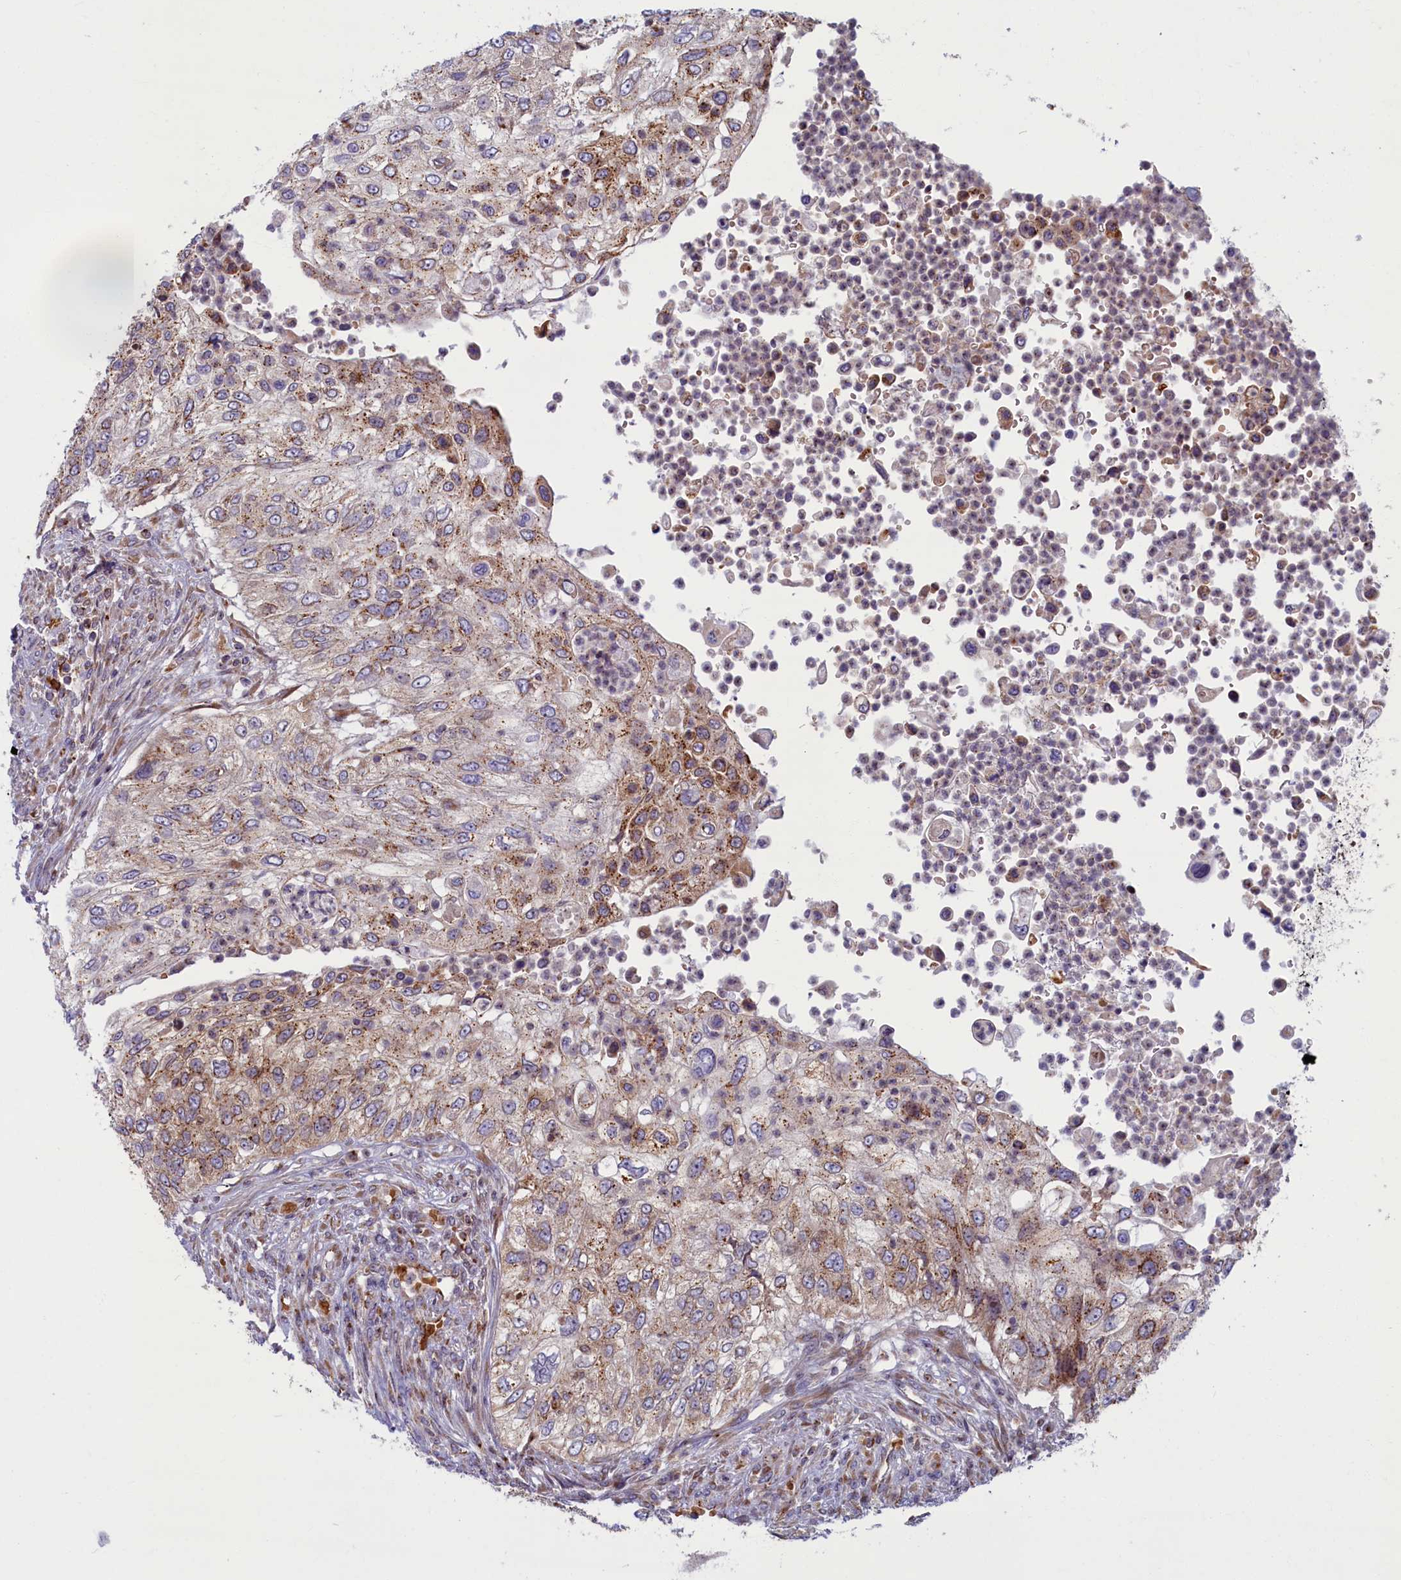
{"staining": {"intensity": "moderate", "quantity": "25%-75%", "location": "cytoplasmic/membranous"}, "tissue": "urothelial cancer", "cell_type": "Tumor cells", "image_type": "cancer", "snomed": [{"axis": "morphology", "description": "Urothelial carcinoma, High grade"}, {"axis": "topography", "description": "Urinary bladder"}], "caption": "Human urothelial cancer stained with a brown dye reveals moderate cytoplasmic/membranous positive staining in approximately 25%-75% of tumor cells.", "gene": "BLVRB", "patient": {"sex": "female", "age": 60}}